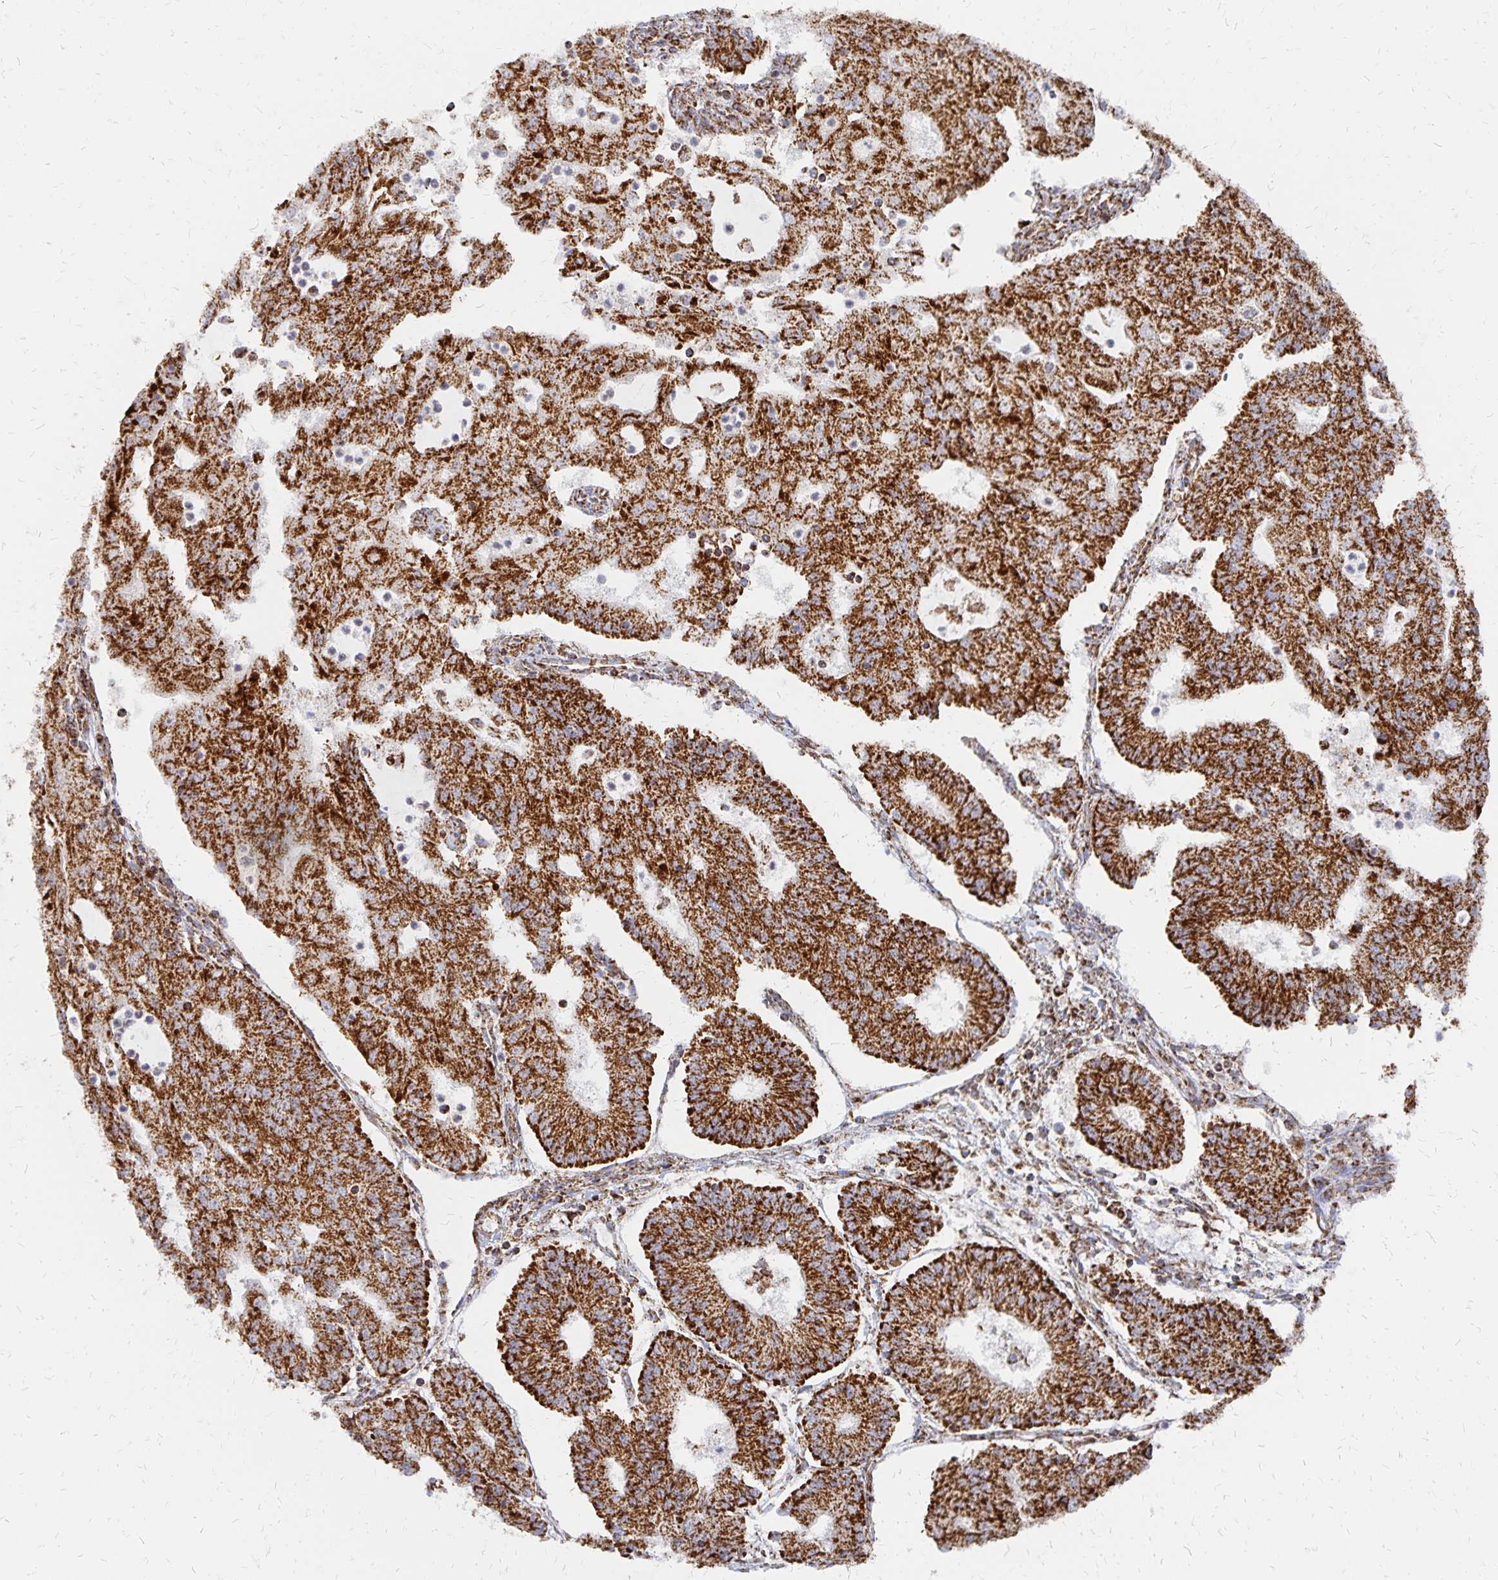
{"staining": {"intensity": "strong", "quantity": ">75%", "location": "cytoplasmic/membranous"}, "tissue": "endometrial cancer", "cell_type": "Tumor cells", "image_type": "cancer", "snomed": [{"axis": "morphology", "description": "Adenocarcinoma, NOS"}, {"axis": "topography", "description": "Endometrium"}], "caption": "Endometrial cancer (adenocarcinoma) stained with DAB immunohistochemistry exhibits high levels of strong cytoplasmic/membranous expression in approximately >75% of tumor cells. Immunohistochemistry stains the protein in brown and the nuclei are stained blue.", "gene": "STOML2", "patient": {"sex": "female", "age": 56}}